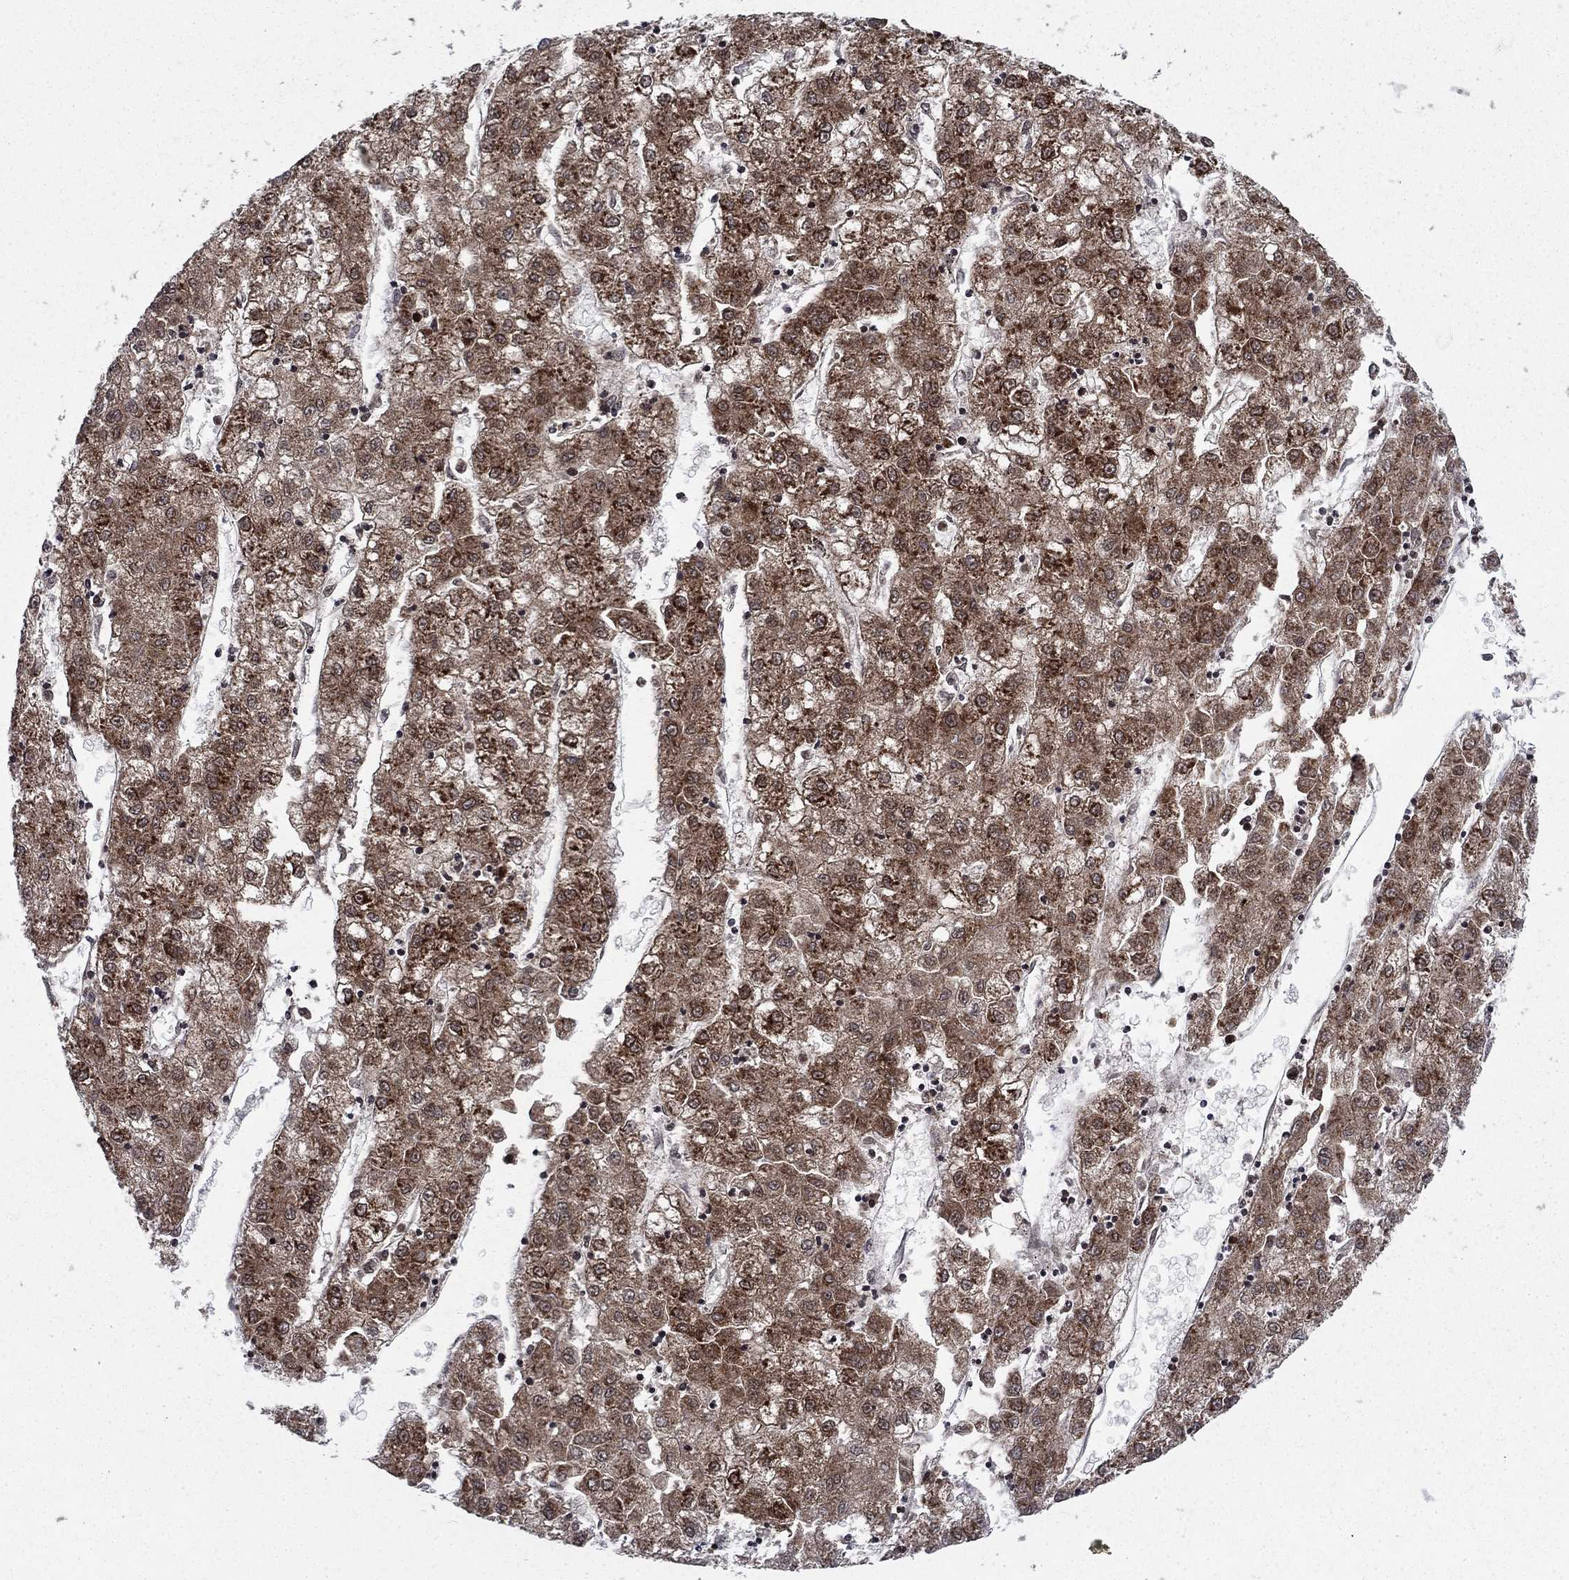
{"staining": {"intensity": "moderate", "quantity": ">75%", "location": "cytoplasmic/membranous"}, "tissue": "liver cancer", "cell_type": "Tumor cells", "image_type": "cancer", "snomed": [{"axis": "morphology", "description": "Carcinoma, Hepatocellular, NOS"}, {"axis": "topography", "description": "Liver"}], "caption": "Liver hepatocellular carcinoma stained with DAB (3,3'-diaminobenzidine) IHC reveals medium levels of moderate cytoplasmic/membranous positivity in approximately >75% of tumor cells.", "gene": "DNAJA1", "patient": {"sex": "male", "age": 72}}